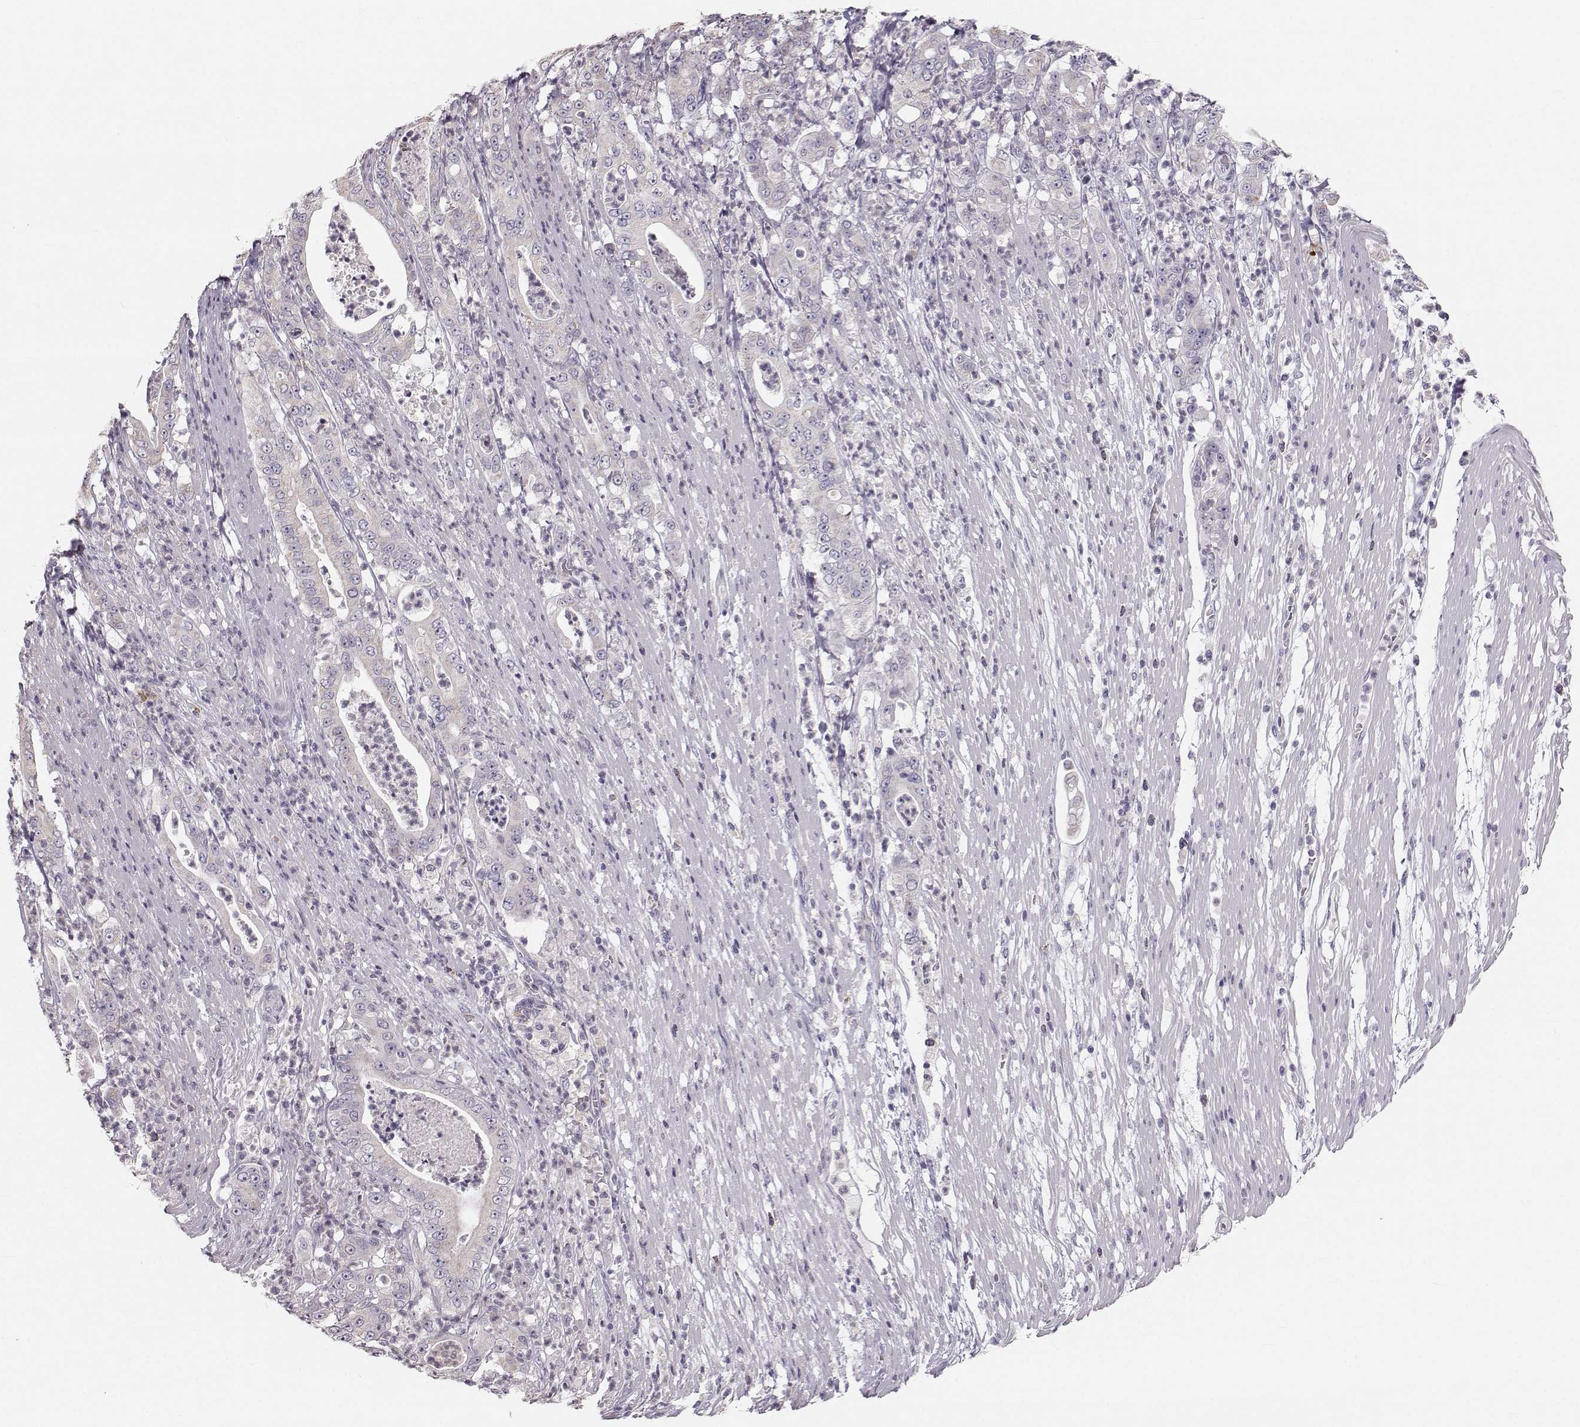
{"staining": {"intensity": "negative", "quantity": "none", "location": "none"}, "tissue": "pancreatic cancer", "cell_type": "Tumor cells", "image_type": "cancer", "snomed": [{"axis": "morphology", "description": "Adenocarcinoma, NOS"}, {"axis": "topography", "description": "Pancreas"}], "caption": "Tumor cells show no significant protein staining in pancreatic cancer (adenocarcinoma).", "gene": "RUNDC3A", "patient": {"sex": "male", "age": 71}}